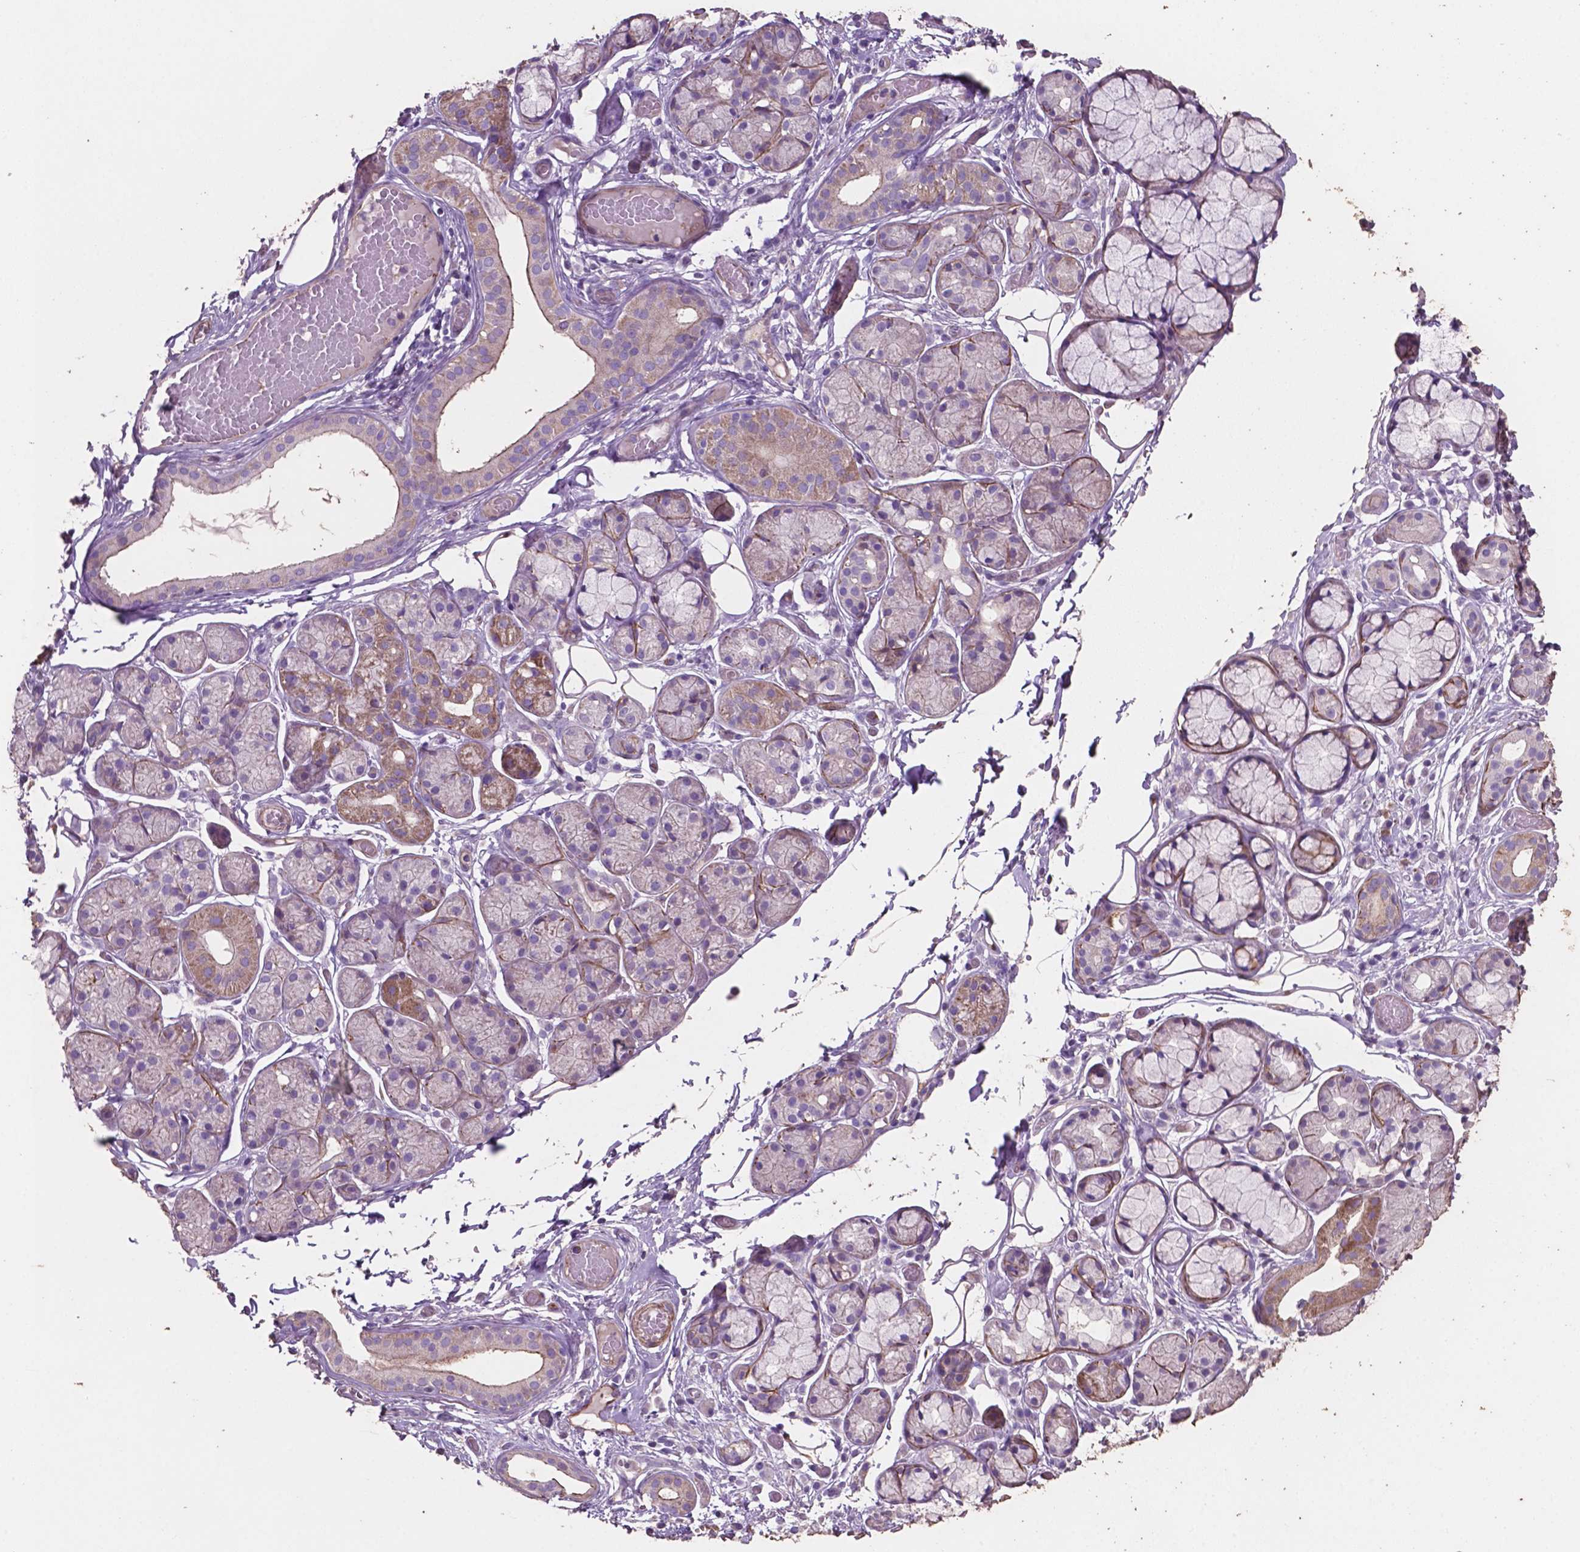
{"staining": {"intensity": "moderate", "quantity": "<25%", "location": "cytoplasmic/membranous"}, "tissue": "salivary gland", "cell_type": "Glandular cells", "image_type": "normal", "snomed": [{"axis": "morphology", "description": "Normal tissue, NOS"}, {"axis": "topography", "description": "Salivary gland"}, {"axis": "topography", "description": "Peripheral nerve tissue"}], "caption": "Immunohistochemical staining of unremarkable salivary gland demonstrates moderate cytoplasmic/membranous protein positivity in about <25% of glandular cells.", "gene": "COMMD4", "patient": {"sex": "male", "age": 71}}